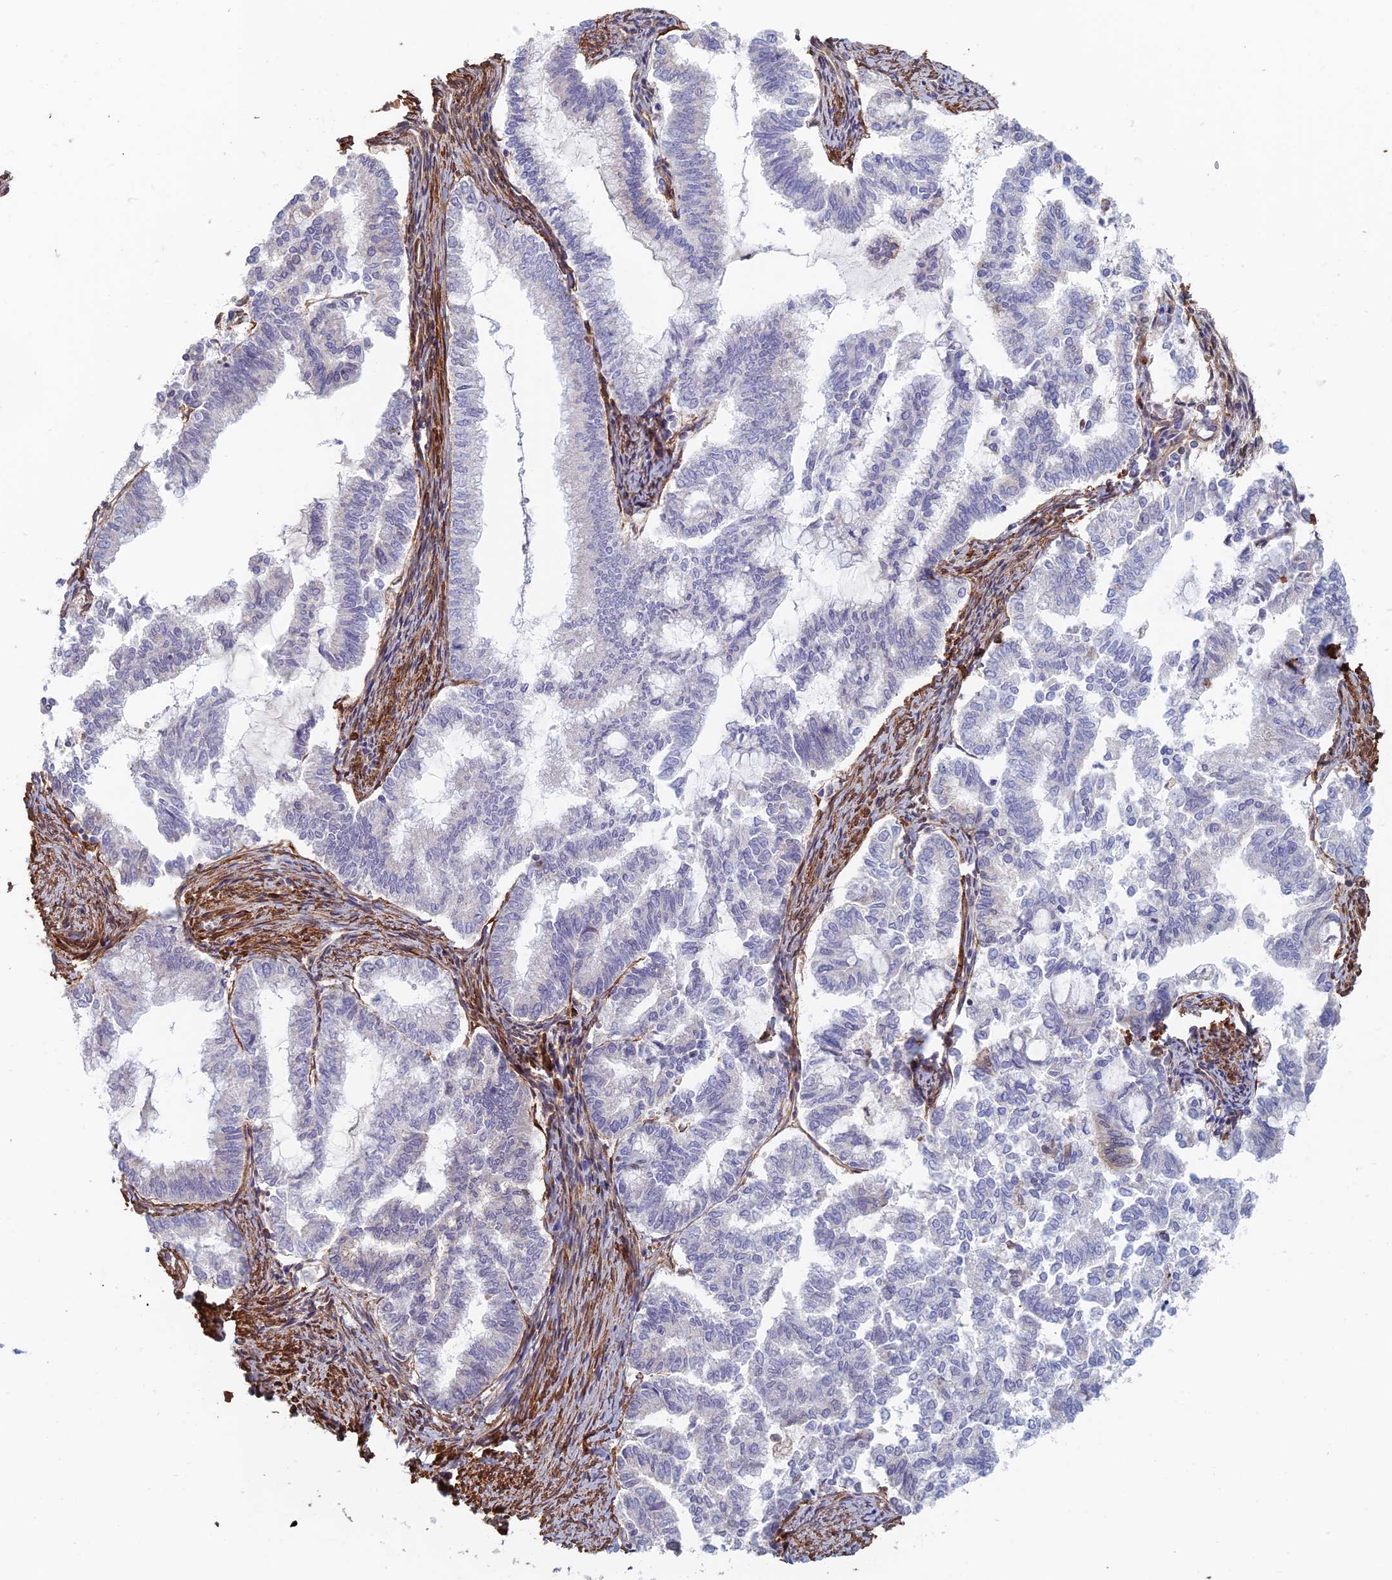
{"staining": {"intensity": "negative", "quantity": "none", "location": "none"}, "tissue": "endometrial cancer", "cell_type": "Tumor cells", "image_type": "cancer", "snomed": [{"axis": "morphology", "description": "Adenocarcinoma, NOS"}, {"axis": "topography", "description": "Endometrium"}], "caption": "An immunohistochemistry (IHC) micrograph of endometrial adenocarcinoma is shown. There is no staining in tumor cells of endometrial adenocarcinoma. (DAB (3,3'-diaminobenzidine) immunohistochemistry (IHC), high magnification).", "gene": "PAK4", "patient": {"sex": "female", "age": 79}}